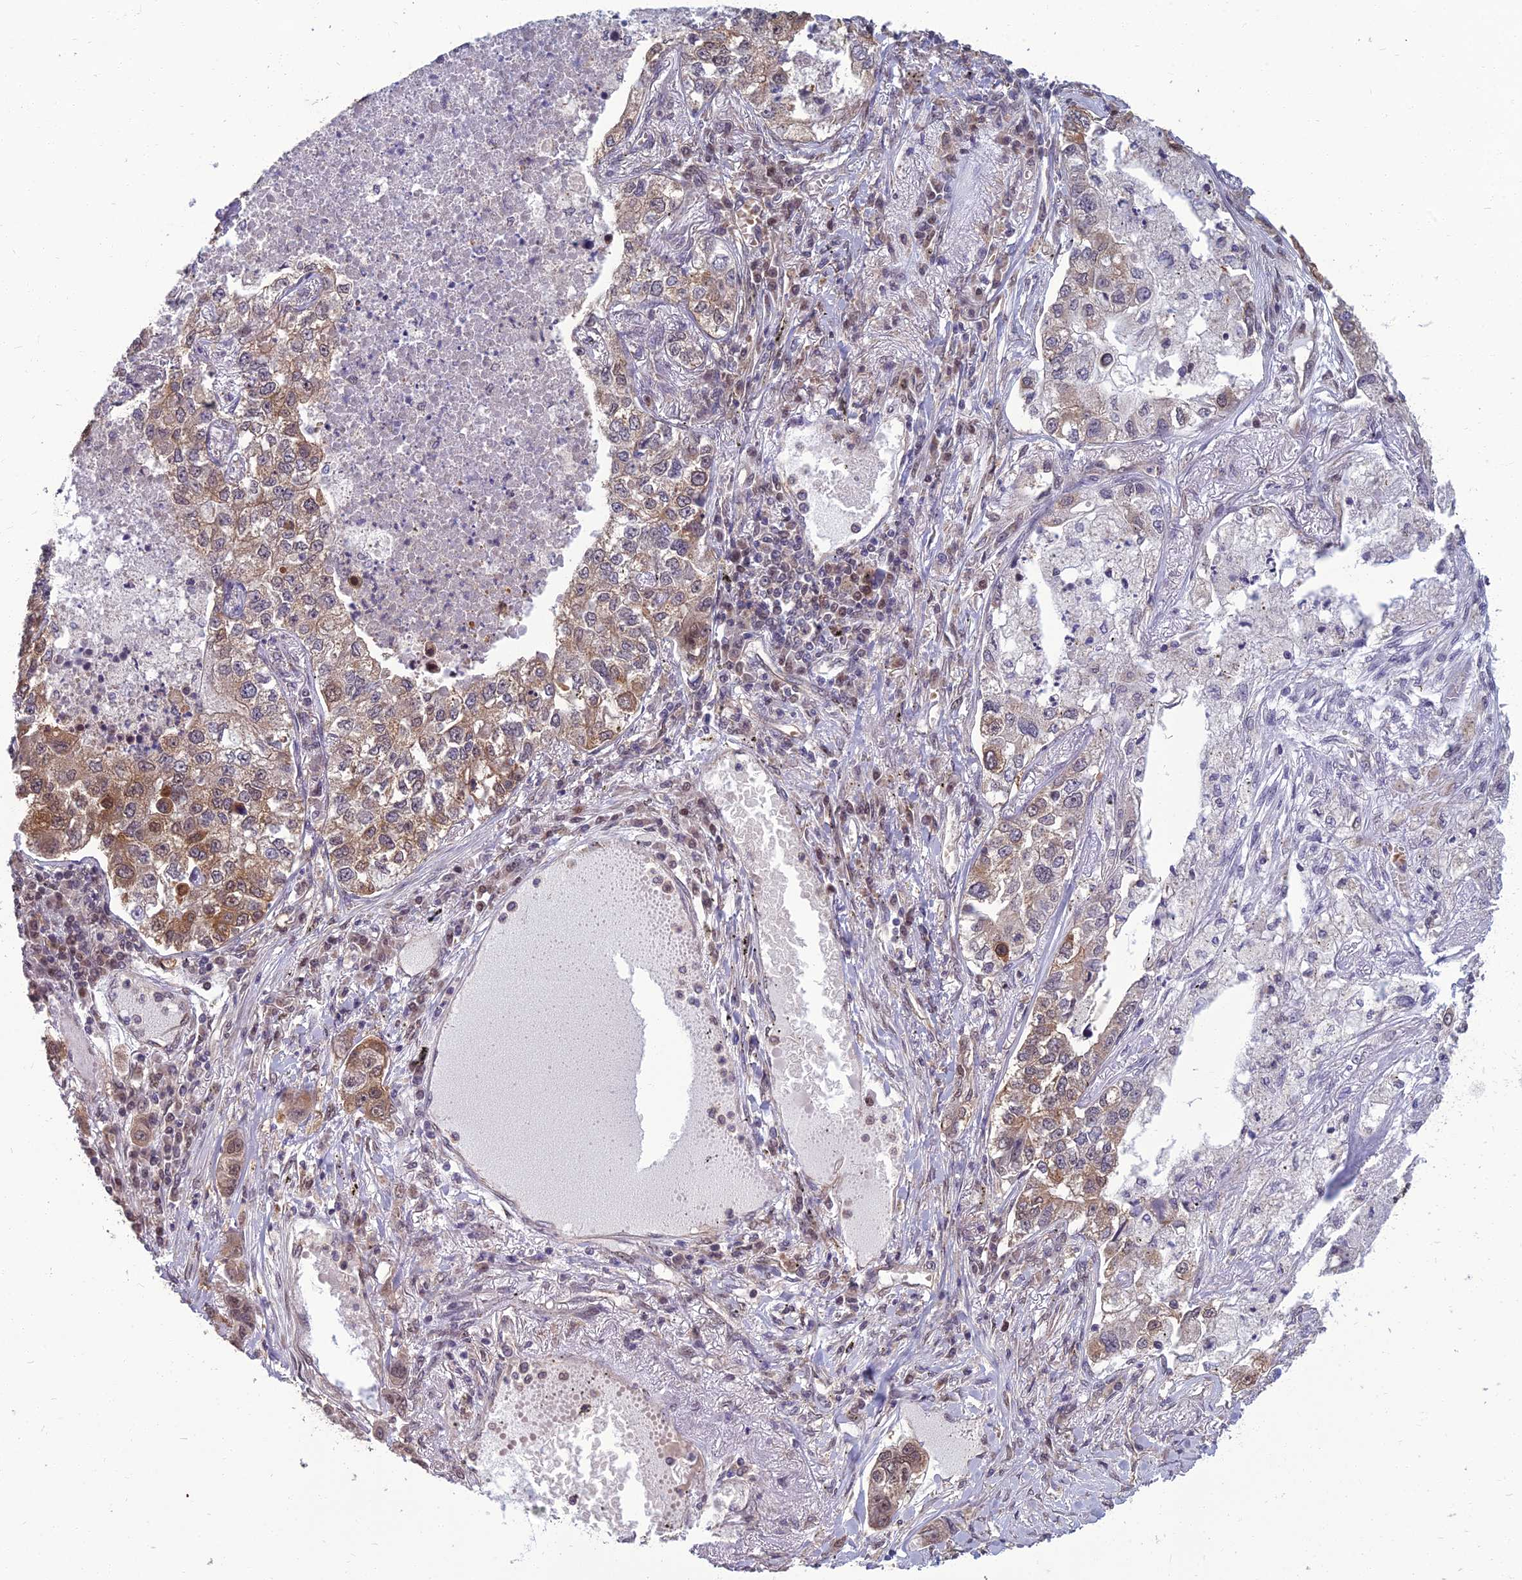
{"staining": {"intensity": "moderate", "quantity": ">75%", "location": "cytoplasmic/membranous,nuclear"}, "tissue": "lung cancer", "cell_type": "Tumor cells", "image_type": "cancer", "snomed": [{"axis": "morphology", "description": "Adenocarcinoma, NOS"}, {"axis": "topography", "description": "Lung"}], "caption": "Approximately >75% of tumor cells in human lung cancer demonstrate moderate cytoplasmic/membranous and nuclear protein expression as visualized by brown immunohistochemical staining.", "gene": "NR4A3", "patient": {"sex": "male", "age": 49}}